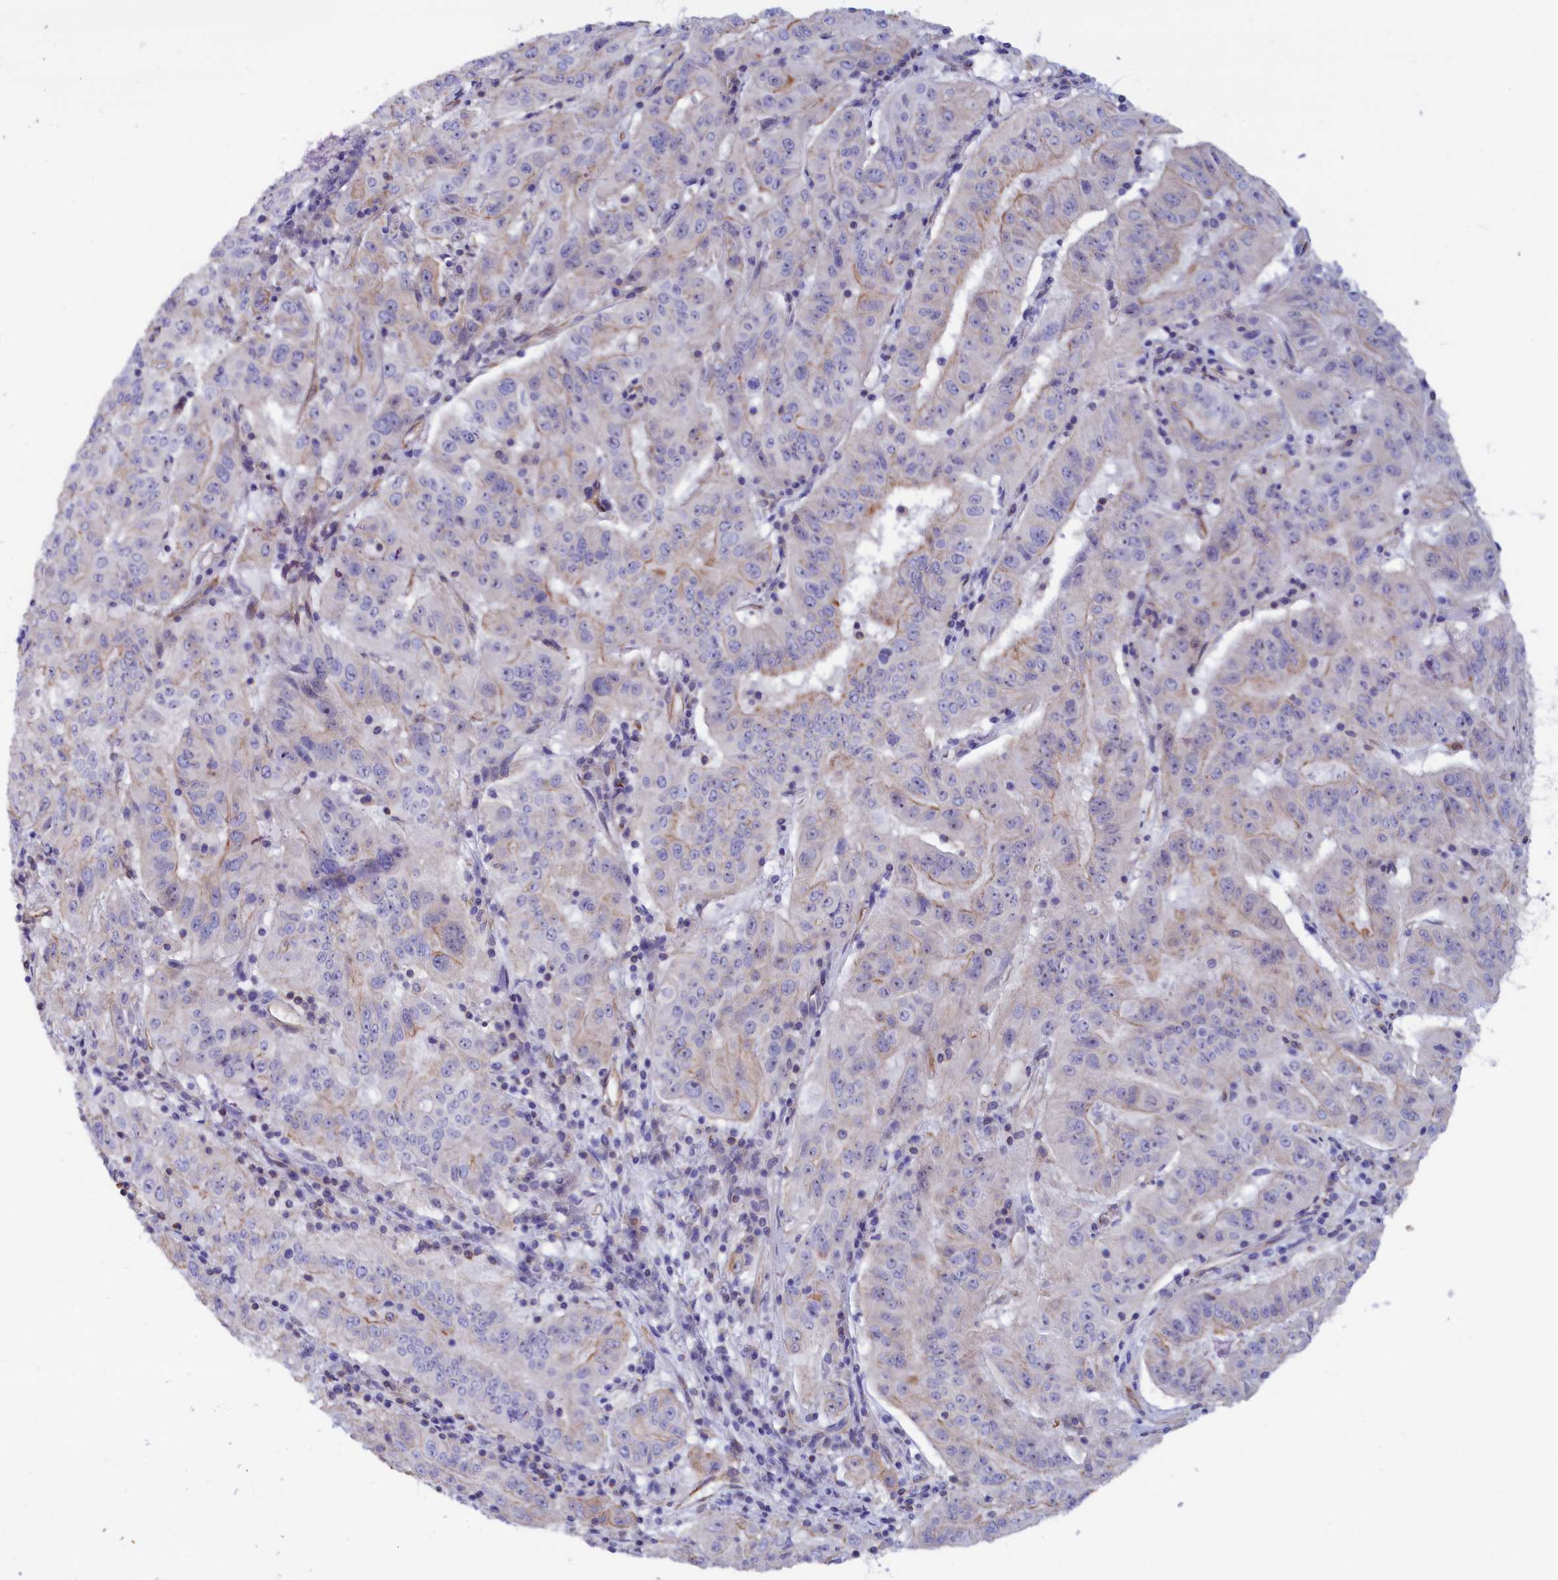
{"staining": {"intensity": "weak", "quantity": "<25%", "location": "cytoplasmic/membranous"}, "tissue": "pancreatic cancer", "cell_type": "Tumor cells", "image_type": "cancer", "snomed": [{"axis": "morphology", "description": "Adenocarcinoma, NOS"}, {"axis": "topography", "description": "Pancreas"}], "caption": "This is an immunohistochemistry micrograph of human pancreatic cancer (adenocarcinoma). There is no positivity in tumor cells.", "gene": "ABCC12", "patient": {"sex": "male", "age": 63}}